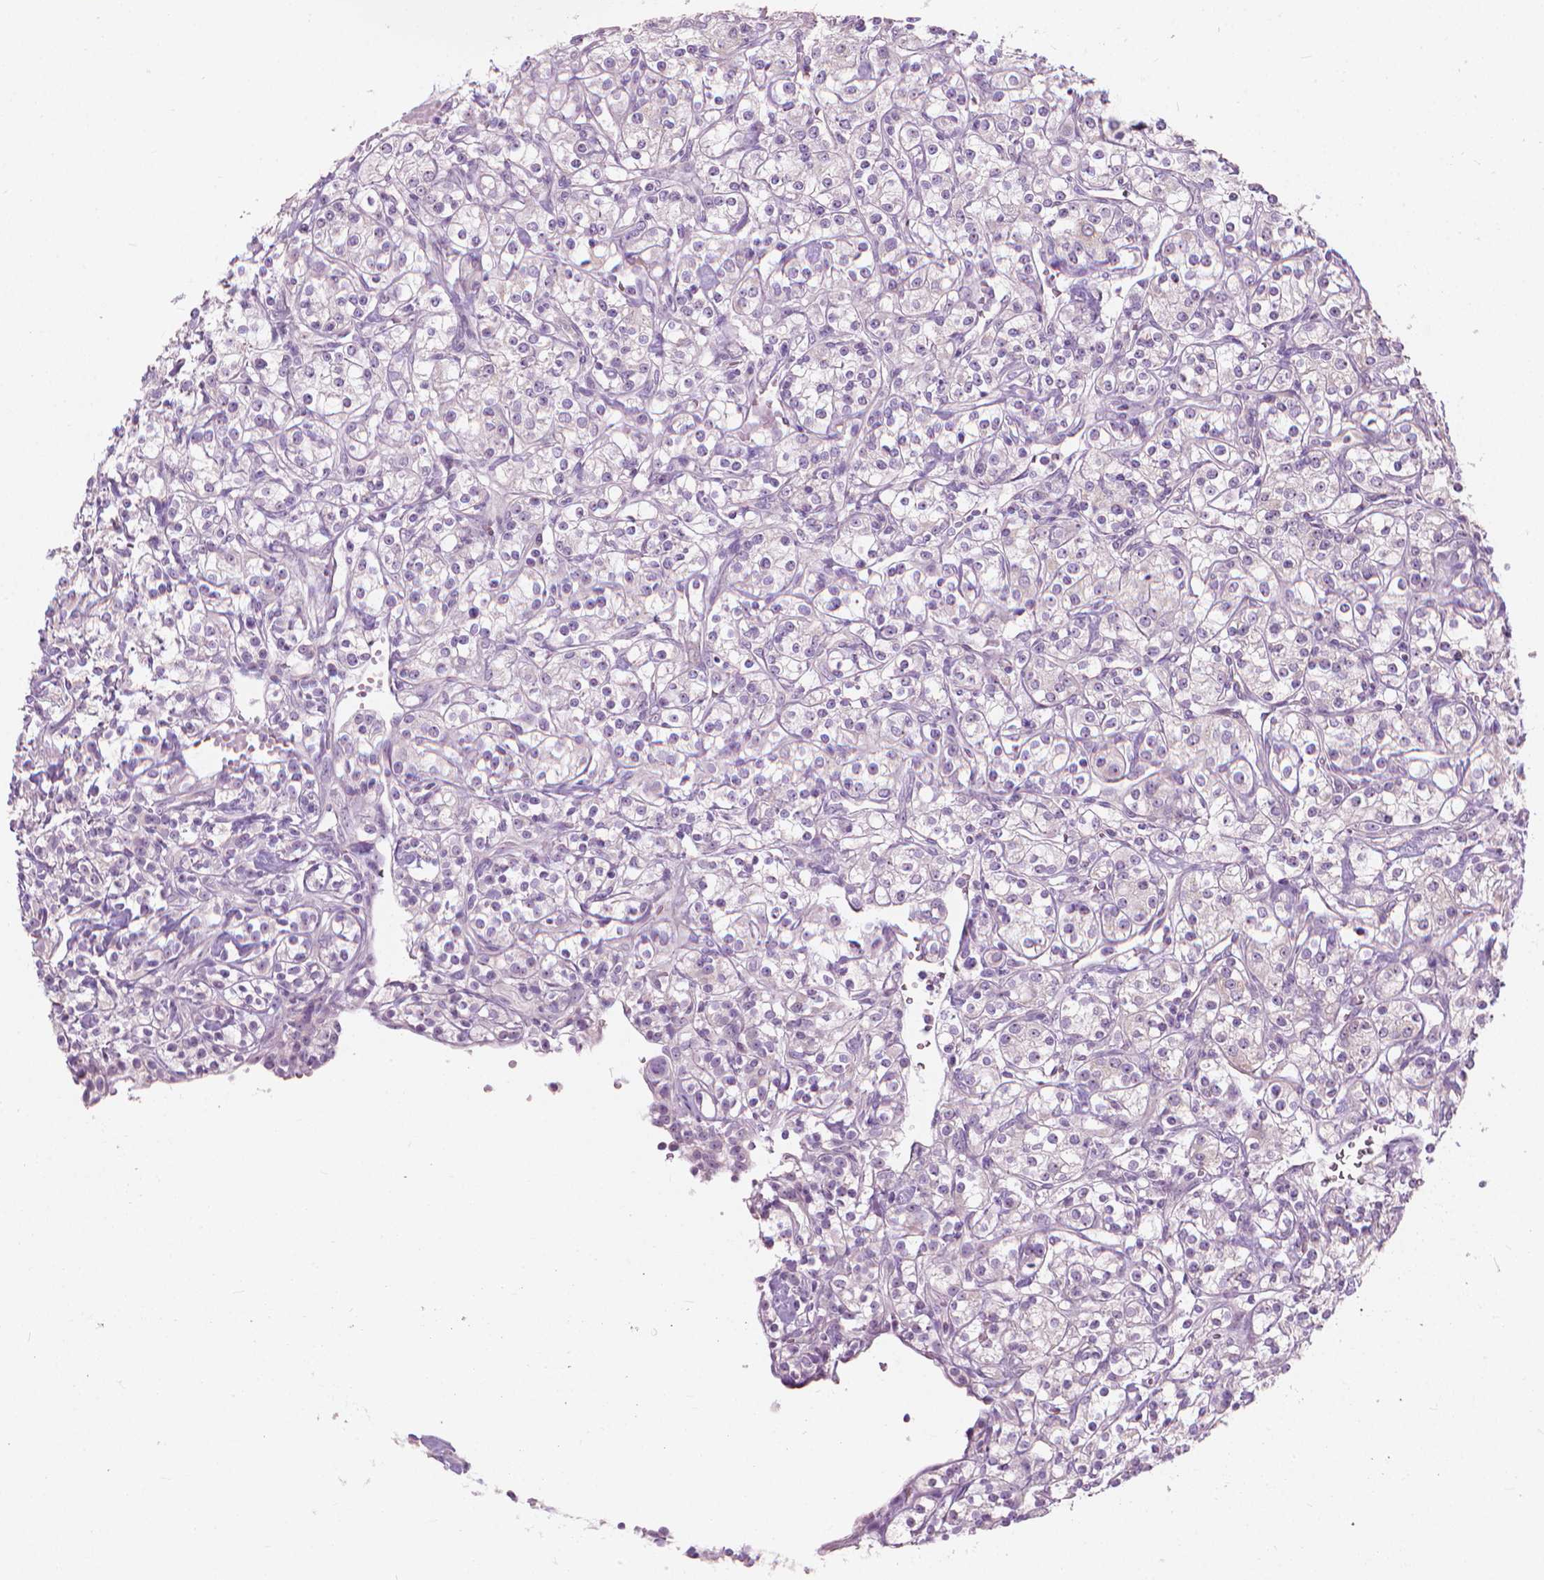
{"staining": {"intensity": "negative", "quantity": "none", "location": "none"}, "tissue": "renal cancer", "cell_type": "Tumor cells", "image_type": "cancer", "snomed": [{"axis": "morphology", "description": "Adenocarcinoma, NOS"}, {"axis": "topography", "description": "Kidney"}], "caption": "IHC micrograph of neoplastic tissue: human renal cancer stained with DAB (3,3'-diaminobenzidine) demonstrates no significant protein expression in tumor cells.", "gene": "GPRC5A", "patient": {"sex": "male", "age": 77}}